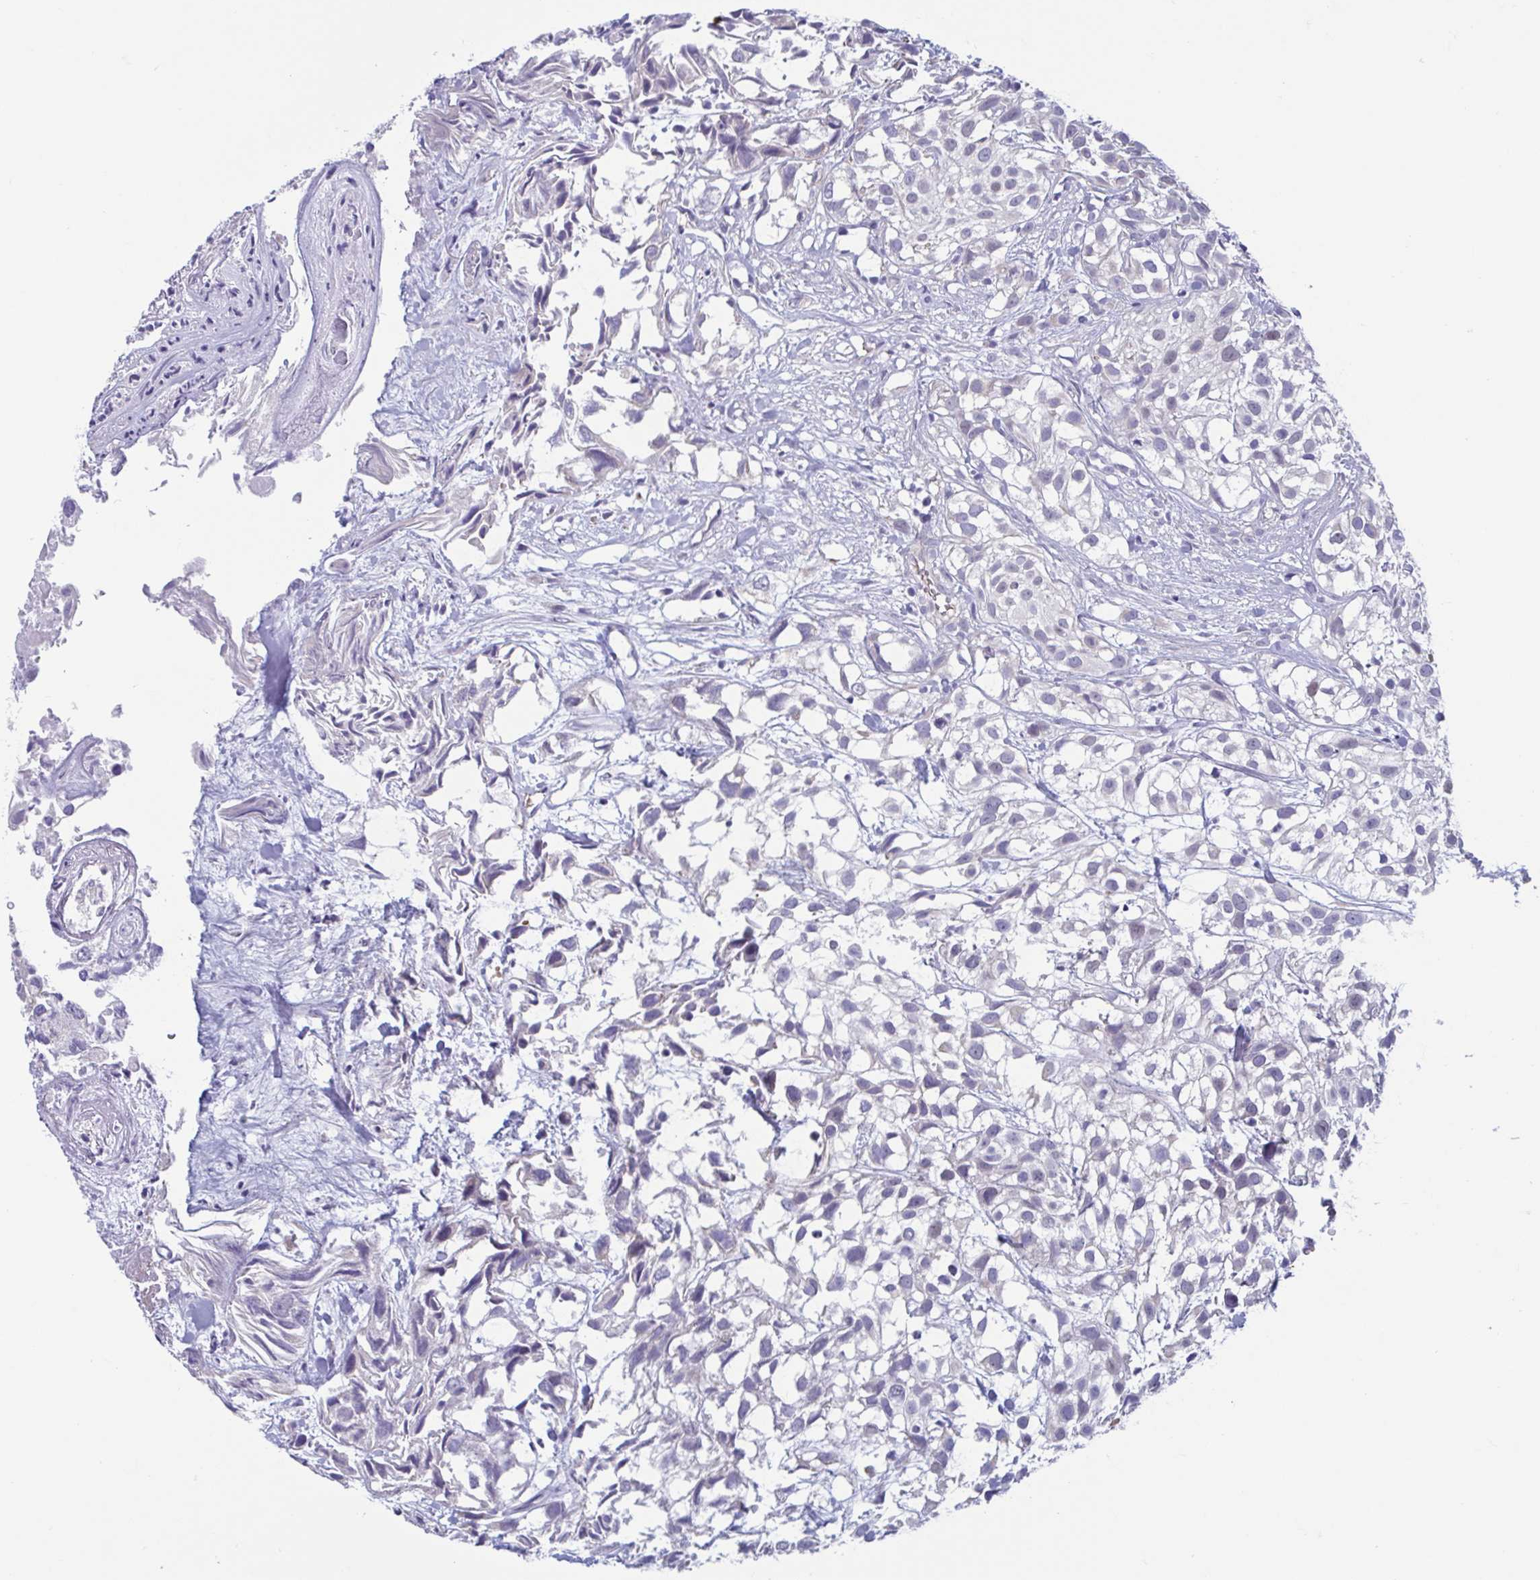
{"staining": {"intensity": "negative", "quantity": "none", "location": "none"}, "tissue": "urothelial cancer", "cell_type": "Tumor cells", "image_type": "cancer", "snomed": [{"axis": "morphology", "description": "Urothelial carcinoma, High grade"}, {"axis": "topography", "description": "Urinary bladder"}], "caption": "The micrograph exhibits no significant expression in tumor cells of high-grade urothelial carcinoma.", "gene": "MORC4", "patient": {"sex": "male", "age": 56}}